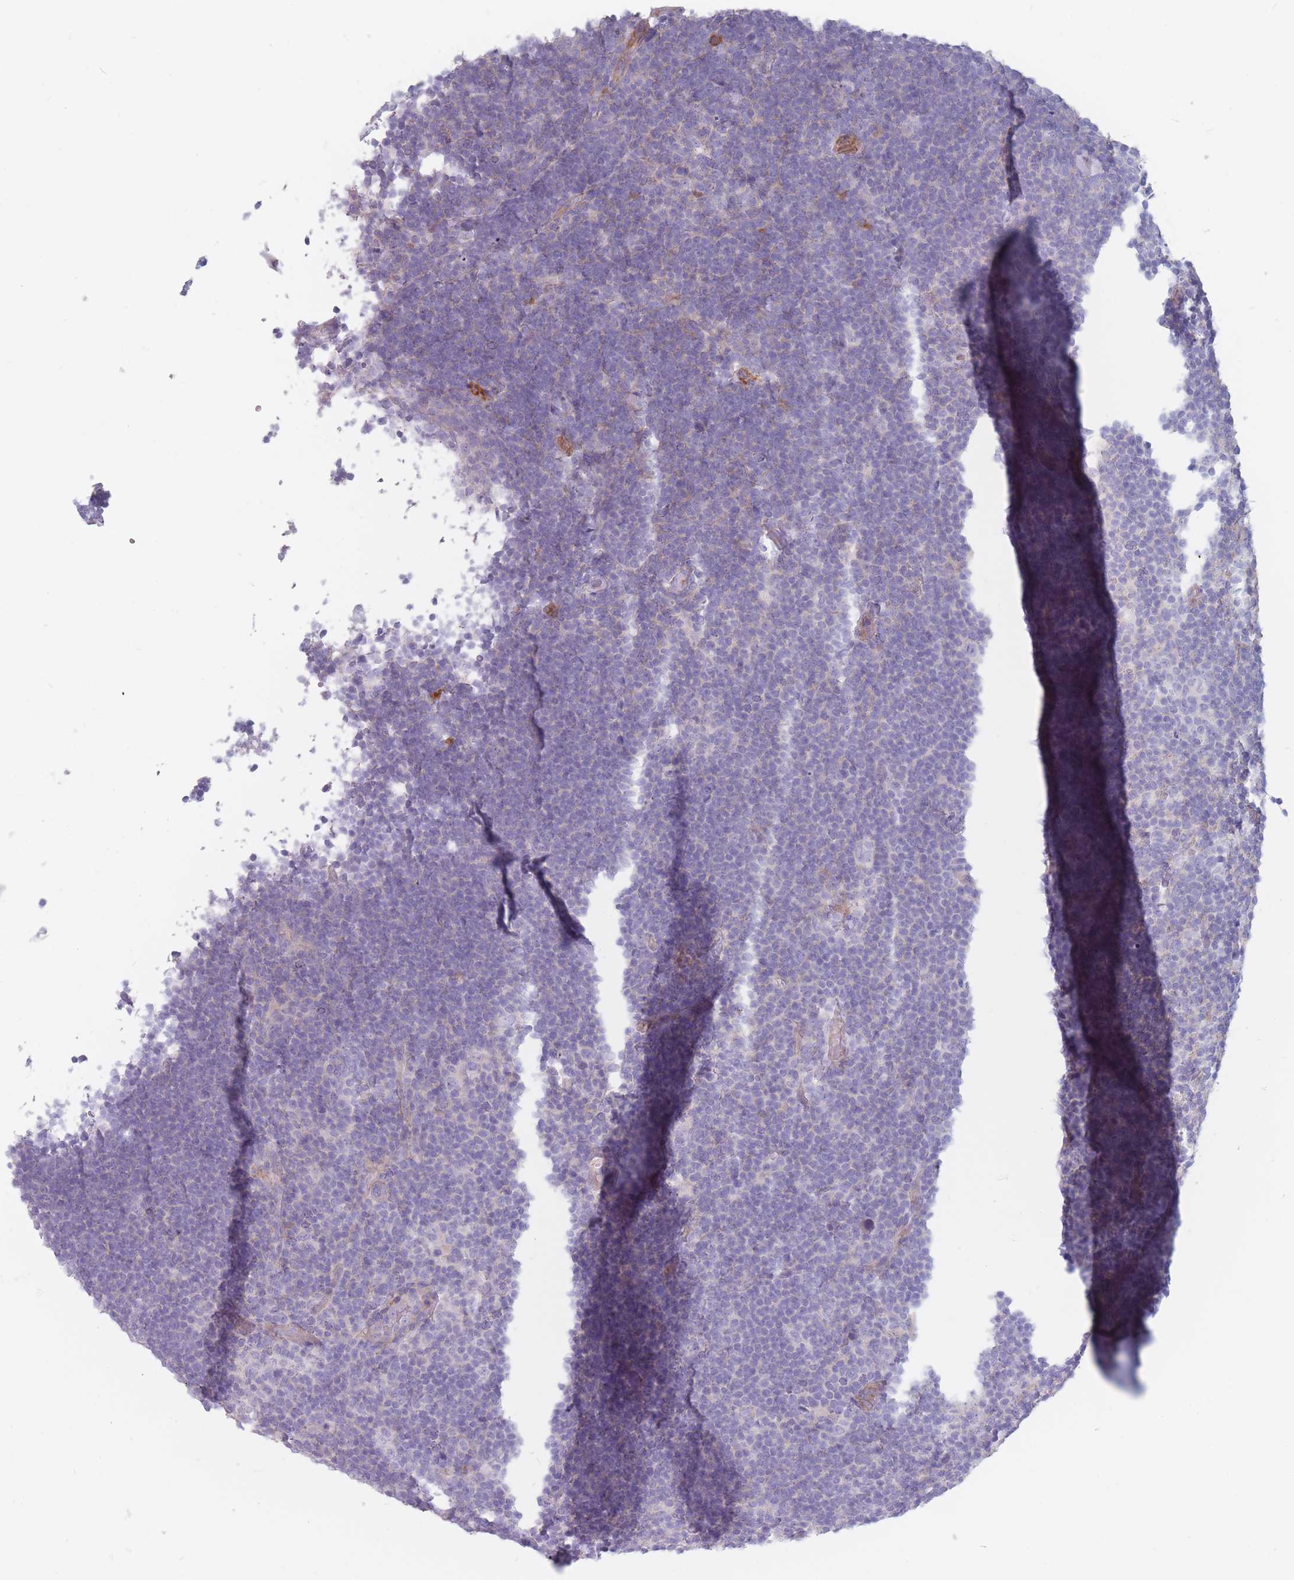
{"staining": {"intensity": "negative", "quantity": "none", "location": "none"}, "tissue": "lymphoma", "cell_type": "Tumor cells", "image_type": "cancer", "snomed": [{"axis": "morphology", "description": "Hodgkin's disease, NOS"}, {"axis": "topography", "description": "Lymph node"}], "caption": "Immunohistochemistry (IHC) micrograph of neoplastic tissue: Hodgkin's disease stained with DAB (3,3'-diaminobenzidine) demonstrates no significant protein staining in tumor cells.", "gene": "PLPP1", "patient": {"sex": "female", "age": 57}}